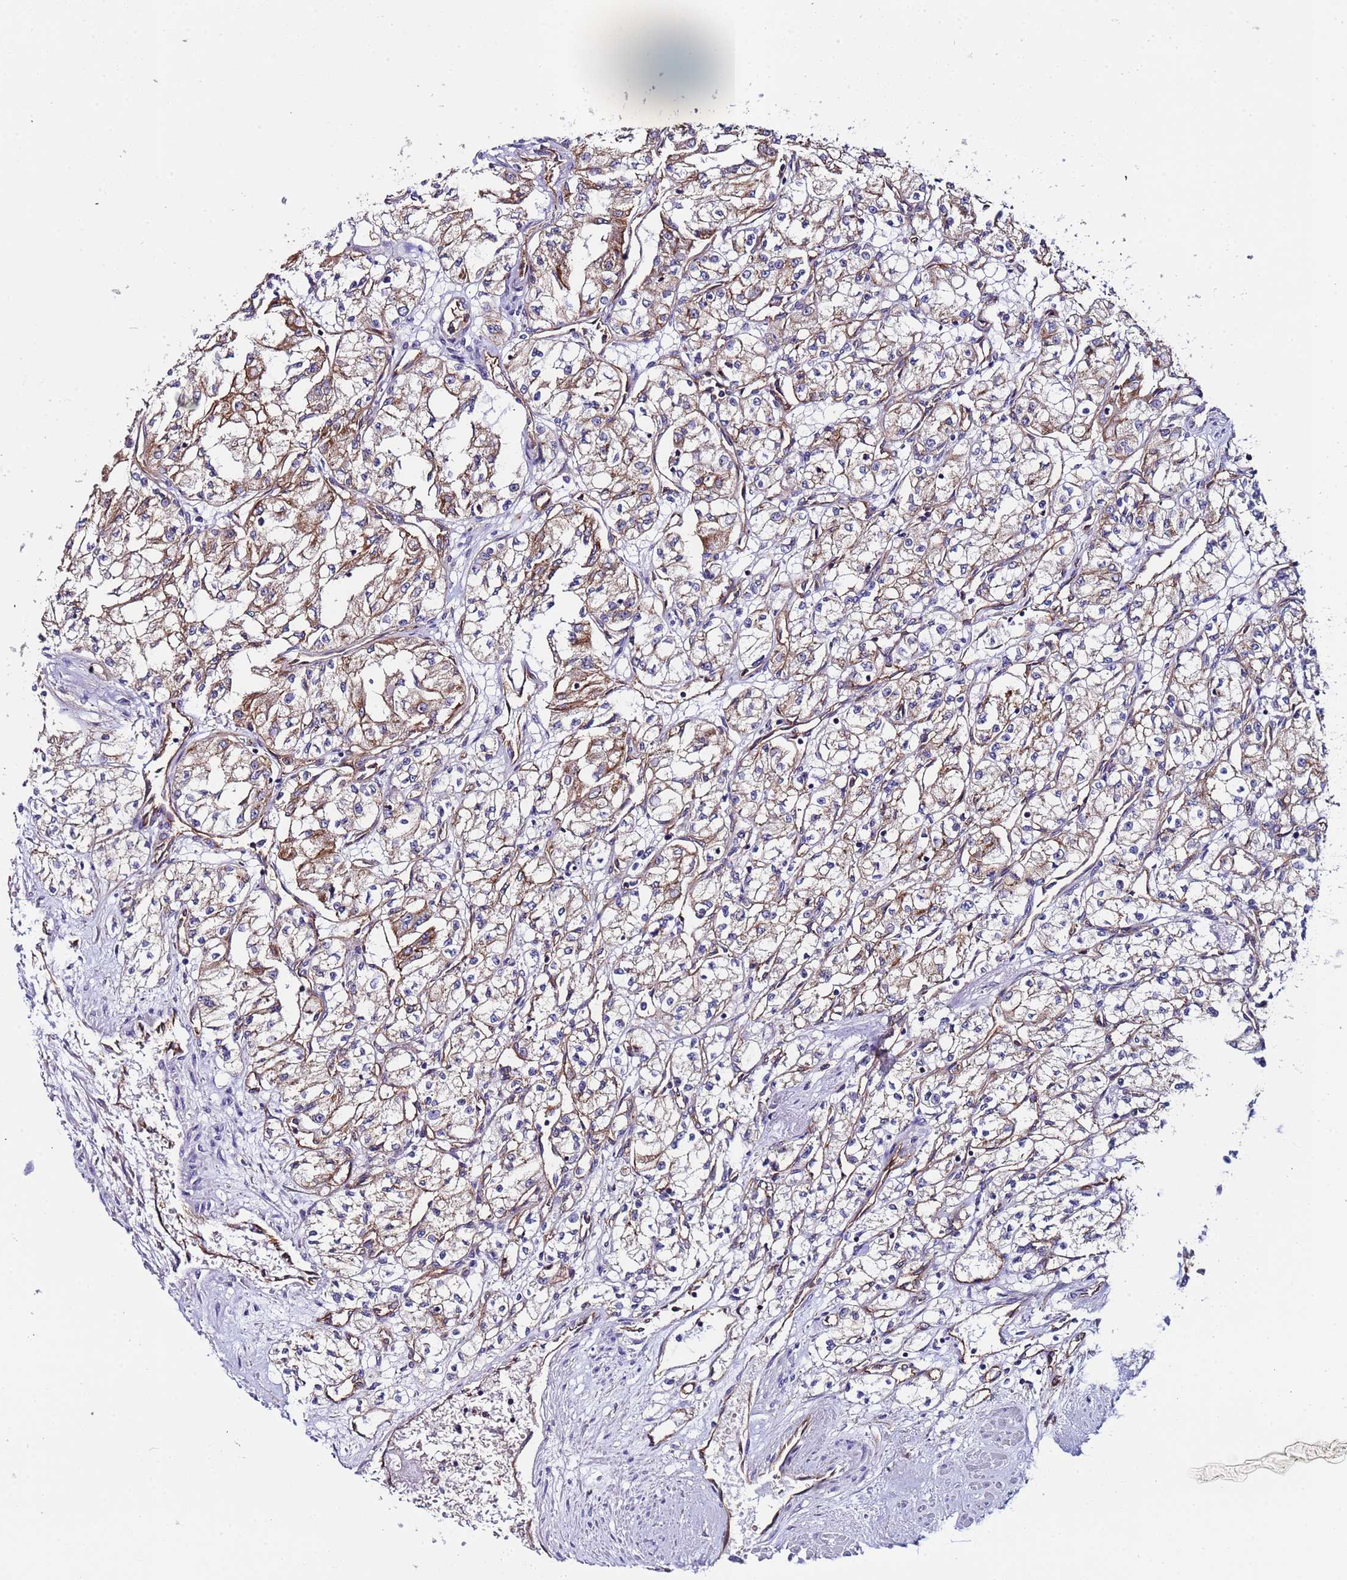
{"staining": {"intensity": "moderate", "quantity": "25%-75%", "location": "cytoplasmic/membranous"}, "tissue": "renal cancer", "cell_type": "Tumor cells", "image_type": "cancer", "snomed": [{"axis": "morphology", "description": "Adenocarcinoma, NOS"}, {"axis": "topography", "description": "Kidney"}], "caption": "A brown stain shows moderate cytoplasmic/membranous expression of a protein in adenocarcinoma (renal) tumor cells.", "gene": "ZNF248", "patient": {"sex": "male", "age": 59}}